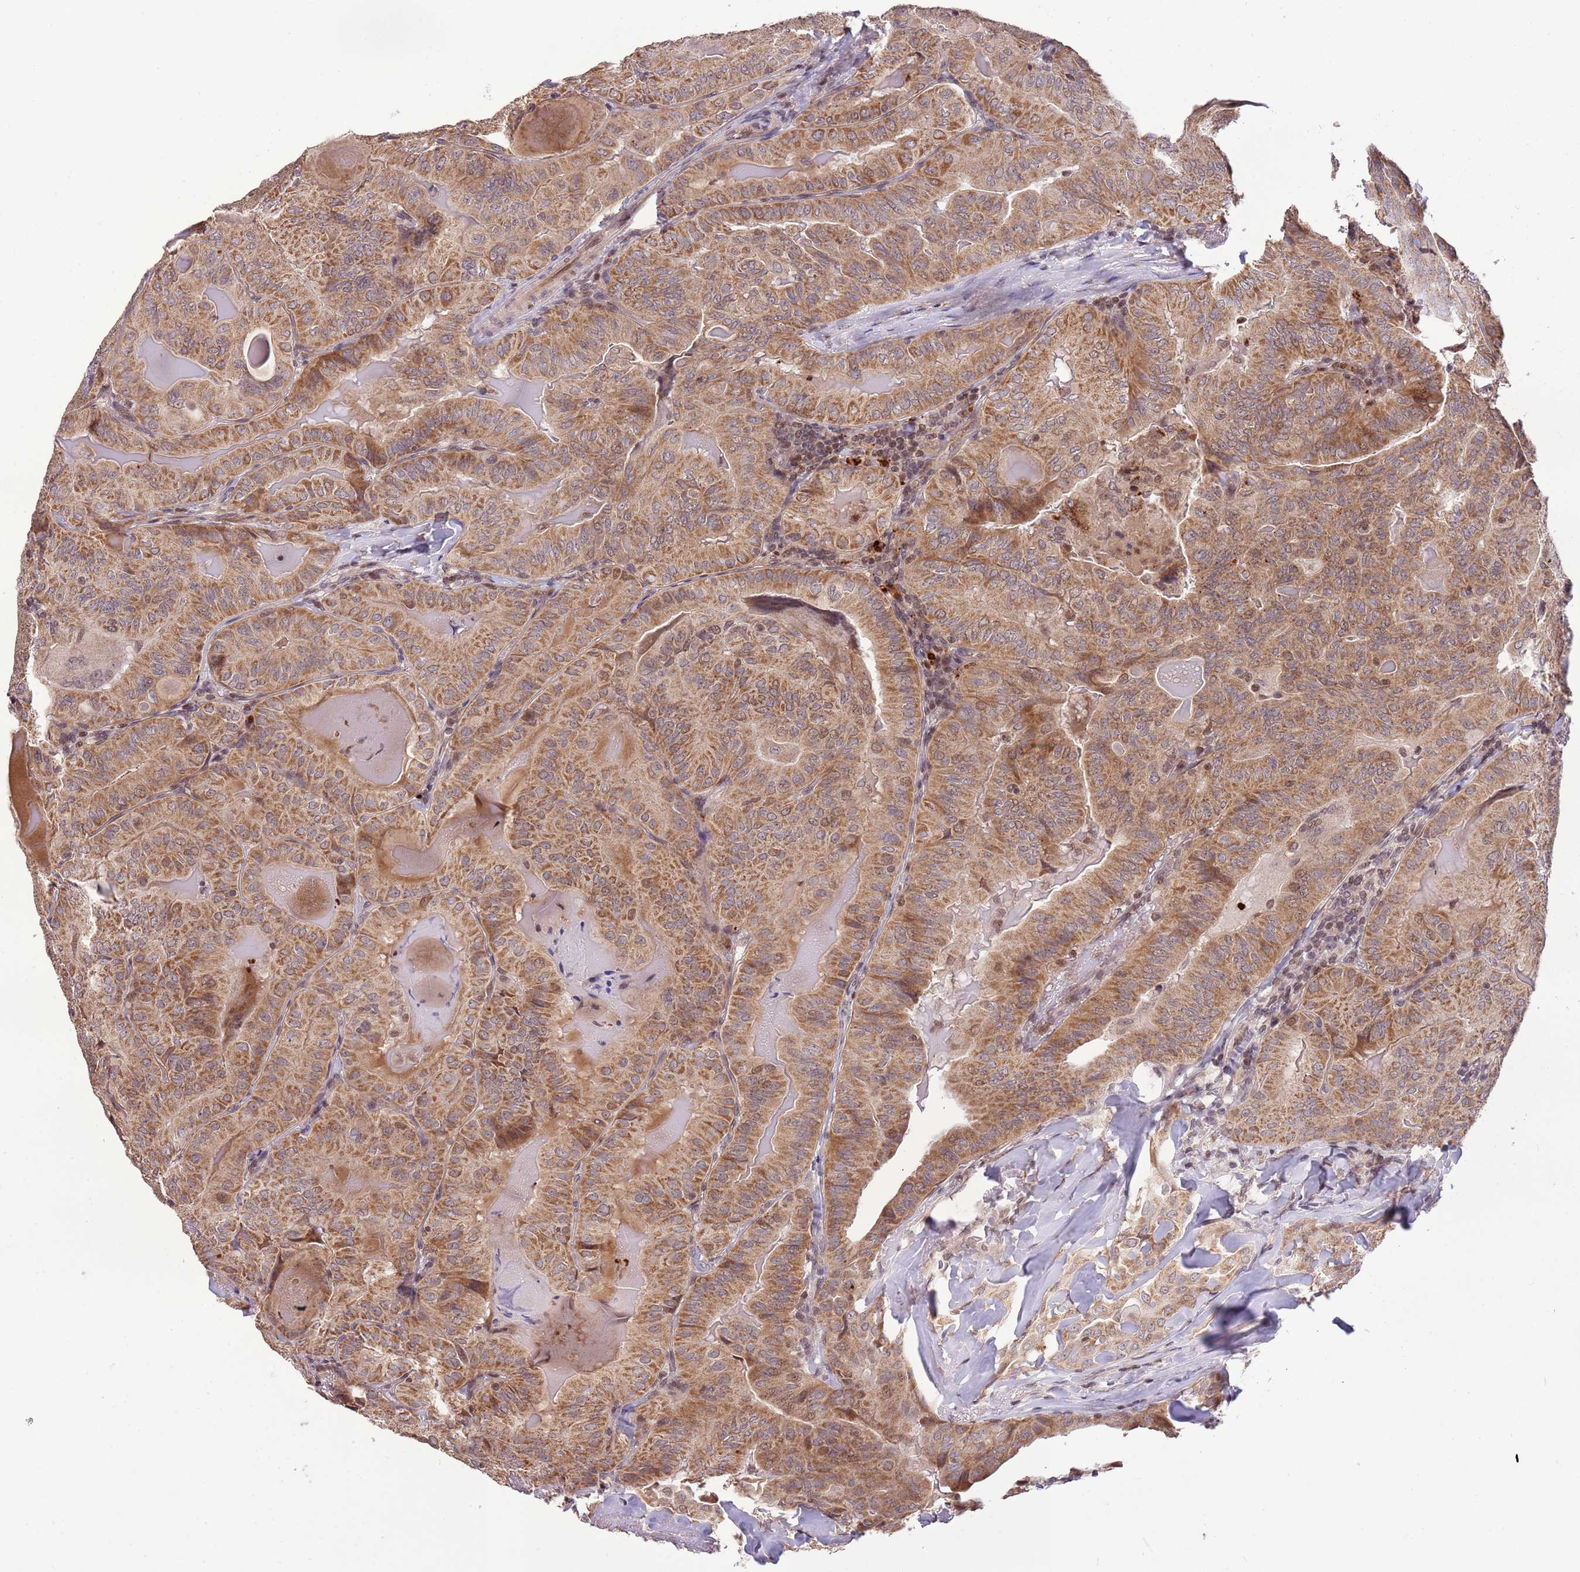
{"staining": {"intensity": "moderate", "quantity": ">75%", "location": "cytoplasmic/membranous"}, "tissue": "thyroid cancer", "cell_type": "Tumor cells", "image_type": "cancer", "snomed": [{"axis": "morphology", "description": "Papillary adenocarcinoma, NOS"}, {"axis": "topography", "description": "Thyroid gland"}], "caption": "Human papillary adenocarcinoma (thyroid) stained for a protein (brown) shows moderate cytoplasmic/membranous positive staining in about >75% of tumor cells.", "gene": "SAMSN1", "patient": {"sex": "female", "age": 68}}